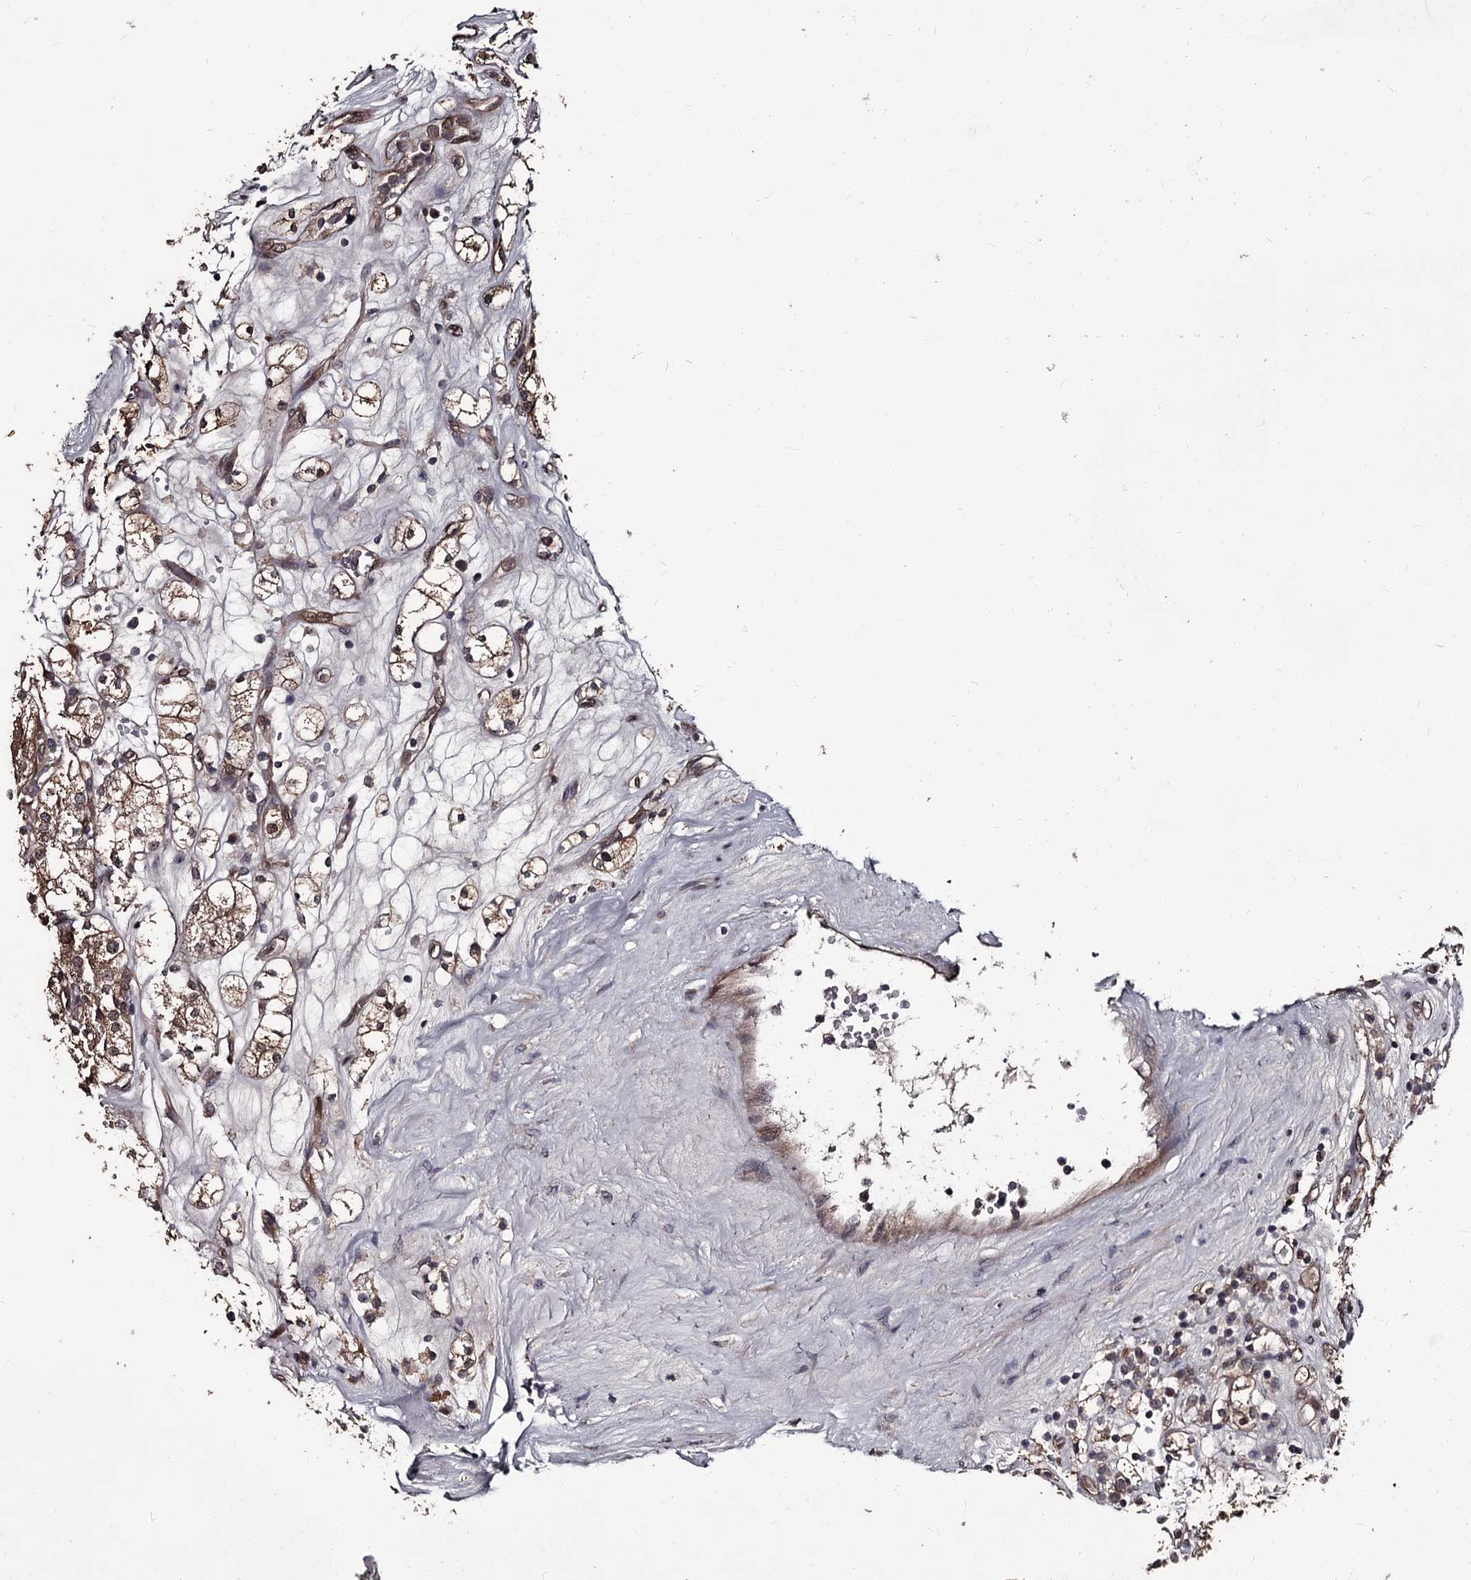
{"staining": {"intensity": "moderate", "quantity": ">75%", "location": "cytoplasmic/membranous"}, "tissue": "renal cancer", "cell_type": "Tumor cells", "image_type": "cancer", "snomed": [{"axis": "morphology", "description": "Adenocarcinoma, NOS"}, {"axis": "topography", "description": "Kidney"}], "caption": "This is a photomicrograph of immunohistochemistry staining of renal adenocarcinoma, which shows moderate positivity in the cytoplasmic/membranous of tumor cells.", "gene": "CDC42EP2", "patient": {"sex": "male", "age": 77}}